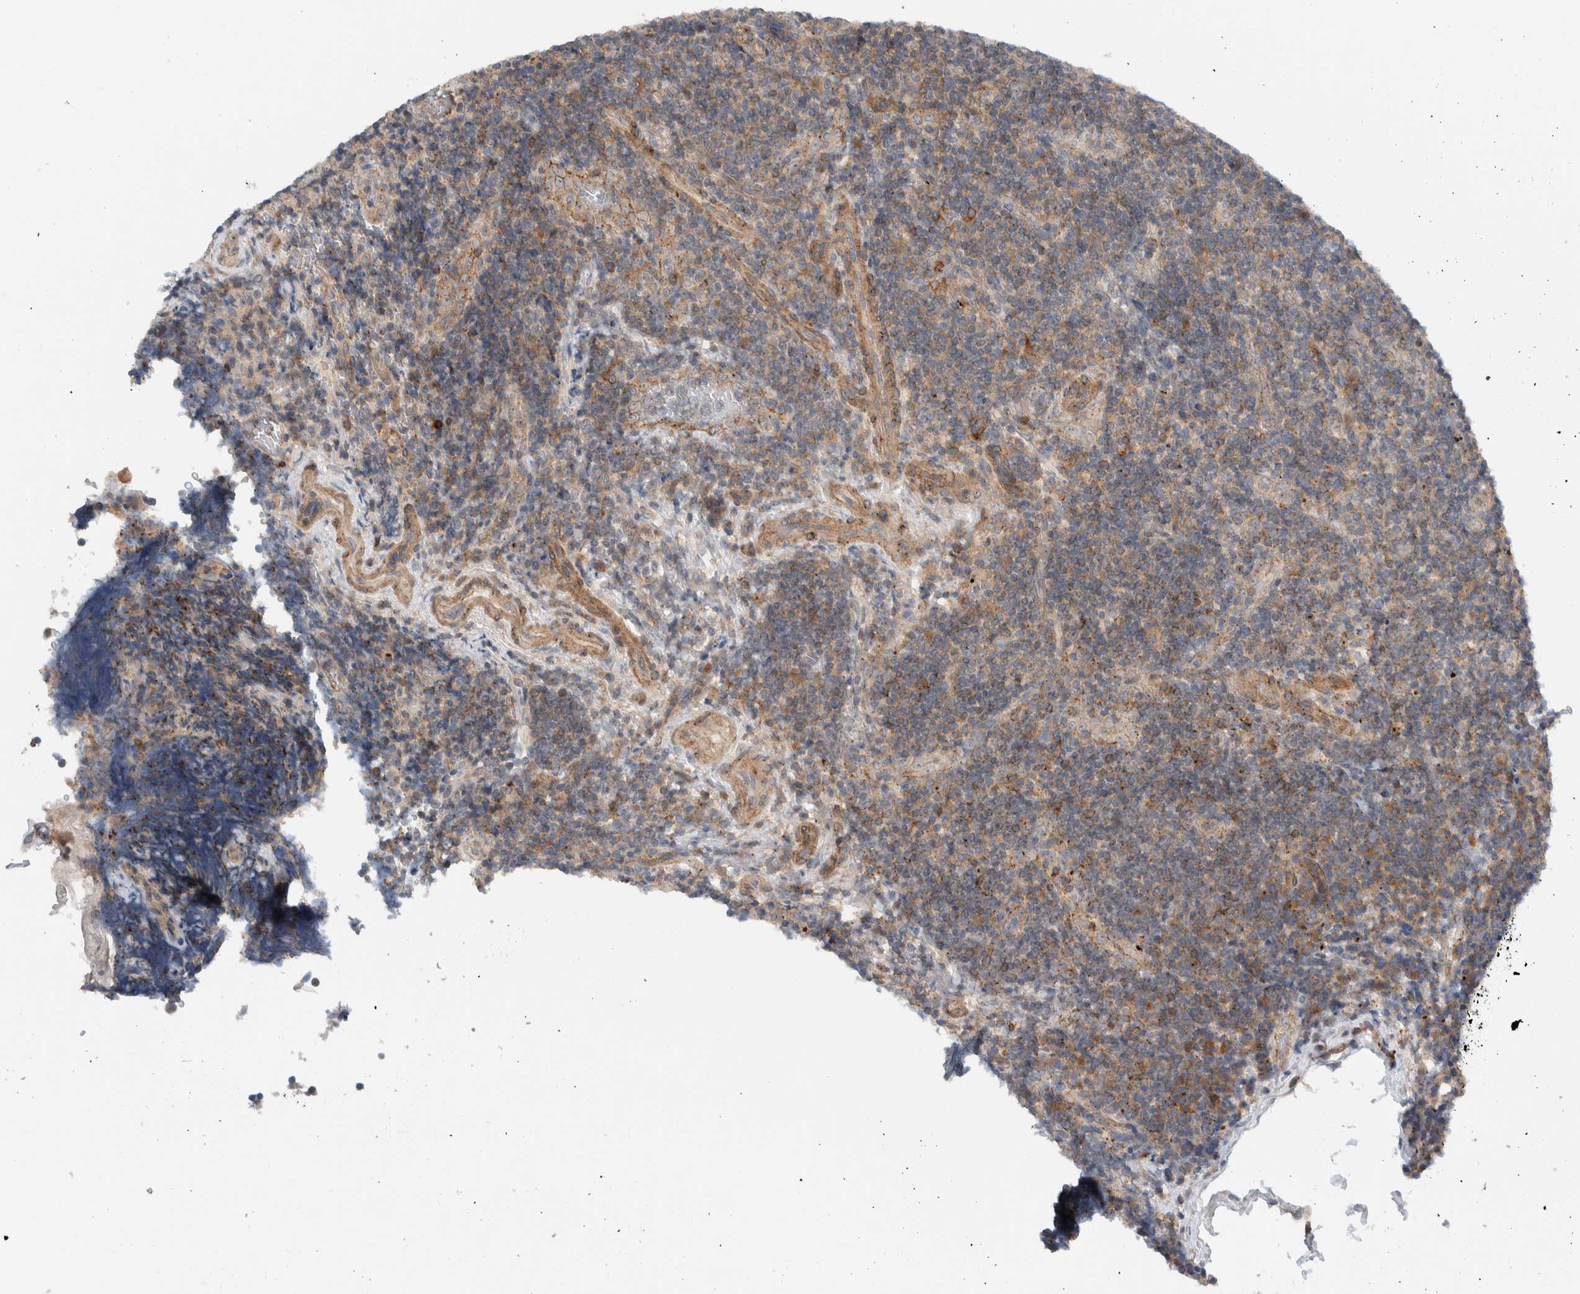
{"staining": {"intensity": "weak", "quantity": ">75%", "location": "cytoplasmic/membranous"}, "tissue": "lymphoma", "cell_type": "Tumor cells", "image_type": "cancer", "snomed": [{"axis": "morphology", "description": "Malignant lymphoma, non-Hodgkin's type, High grade"}, {"axis": "topography", "description": "Tonsil"}], "caption": "Weak cytoplasmic/membranous protein staining is seen in about >75% of tumor cells in lymphoma.", "gene": "MPRIP", "patient": {"sex": "female", "age": 36}}